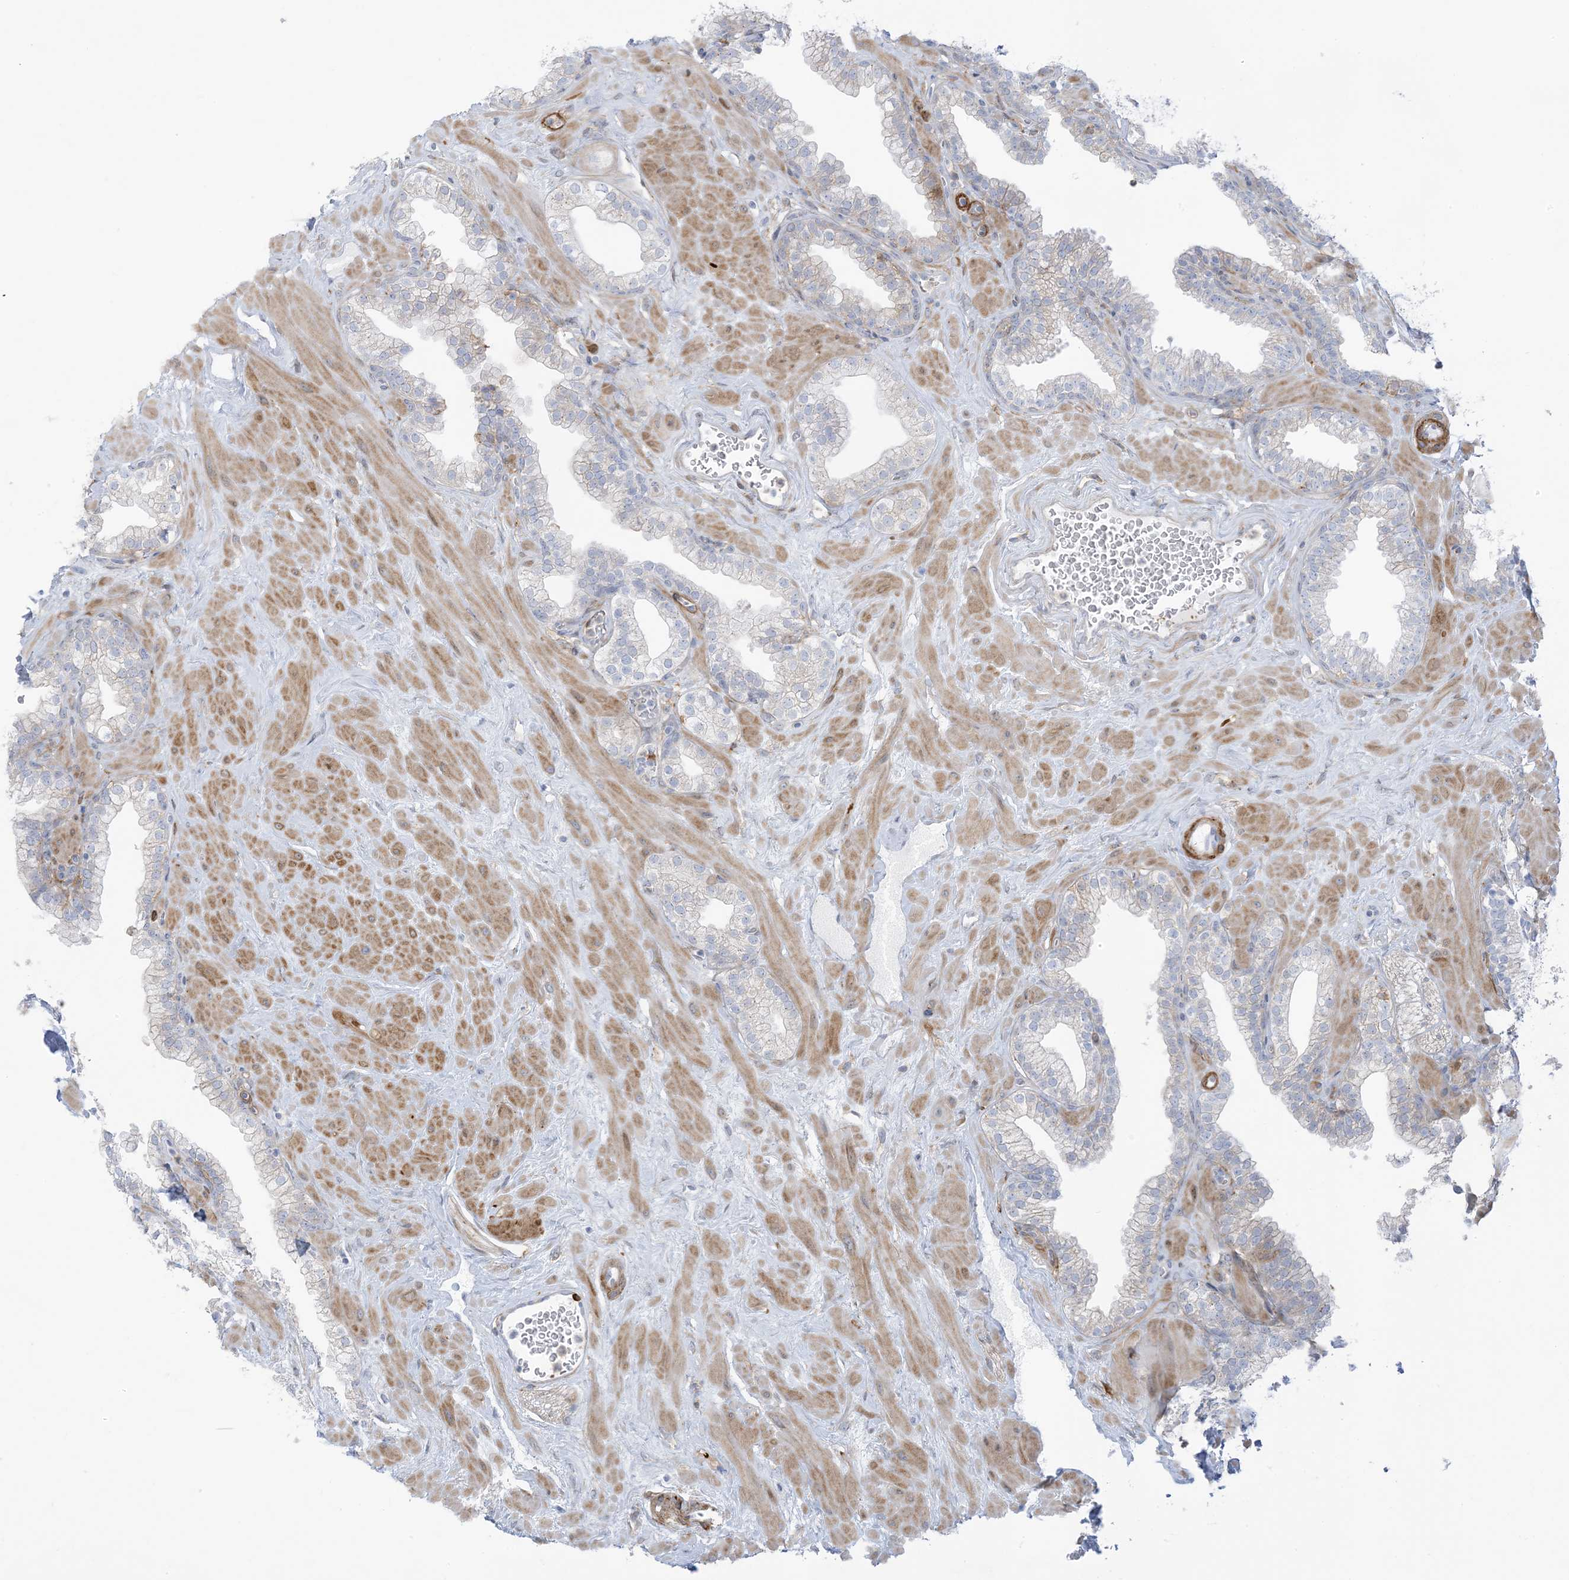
{"staining": {"intensity": "negative", "quantity": "none", "location": "none"}, "tissue": "prostate", "cell_type": "Glandular cells", "image_type": "normal", "snomed": [{"axis": "morphology", "description": "Normal tissue, NOS"}, {"axis": "morphology", "description": "Urothelial carcinoma, Low grade"}, {"axis": "topography", "description": "Urinary bladder"}, {"axis": "topography", "description": "Prostate"}], "caption": "Immunohistochemistry (IHC) of benign human prostate reveals no positivity in glandular cells. The staining was performed using DAB to visualize the protein expression in brown, while the nuclei were stained in blue with hematoxylin (Magnification: 20x).", "gene": "ICMT", "patient": {"sex": "male", "age": 60}}